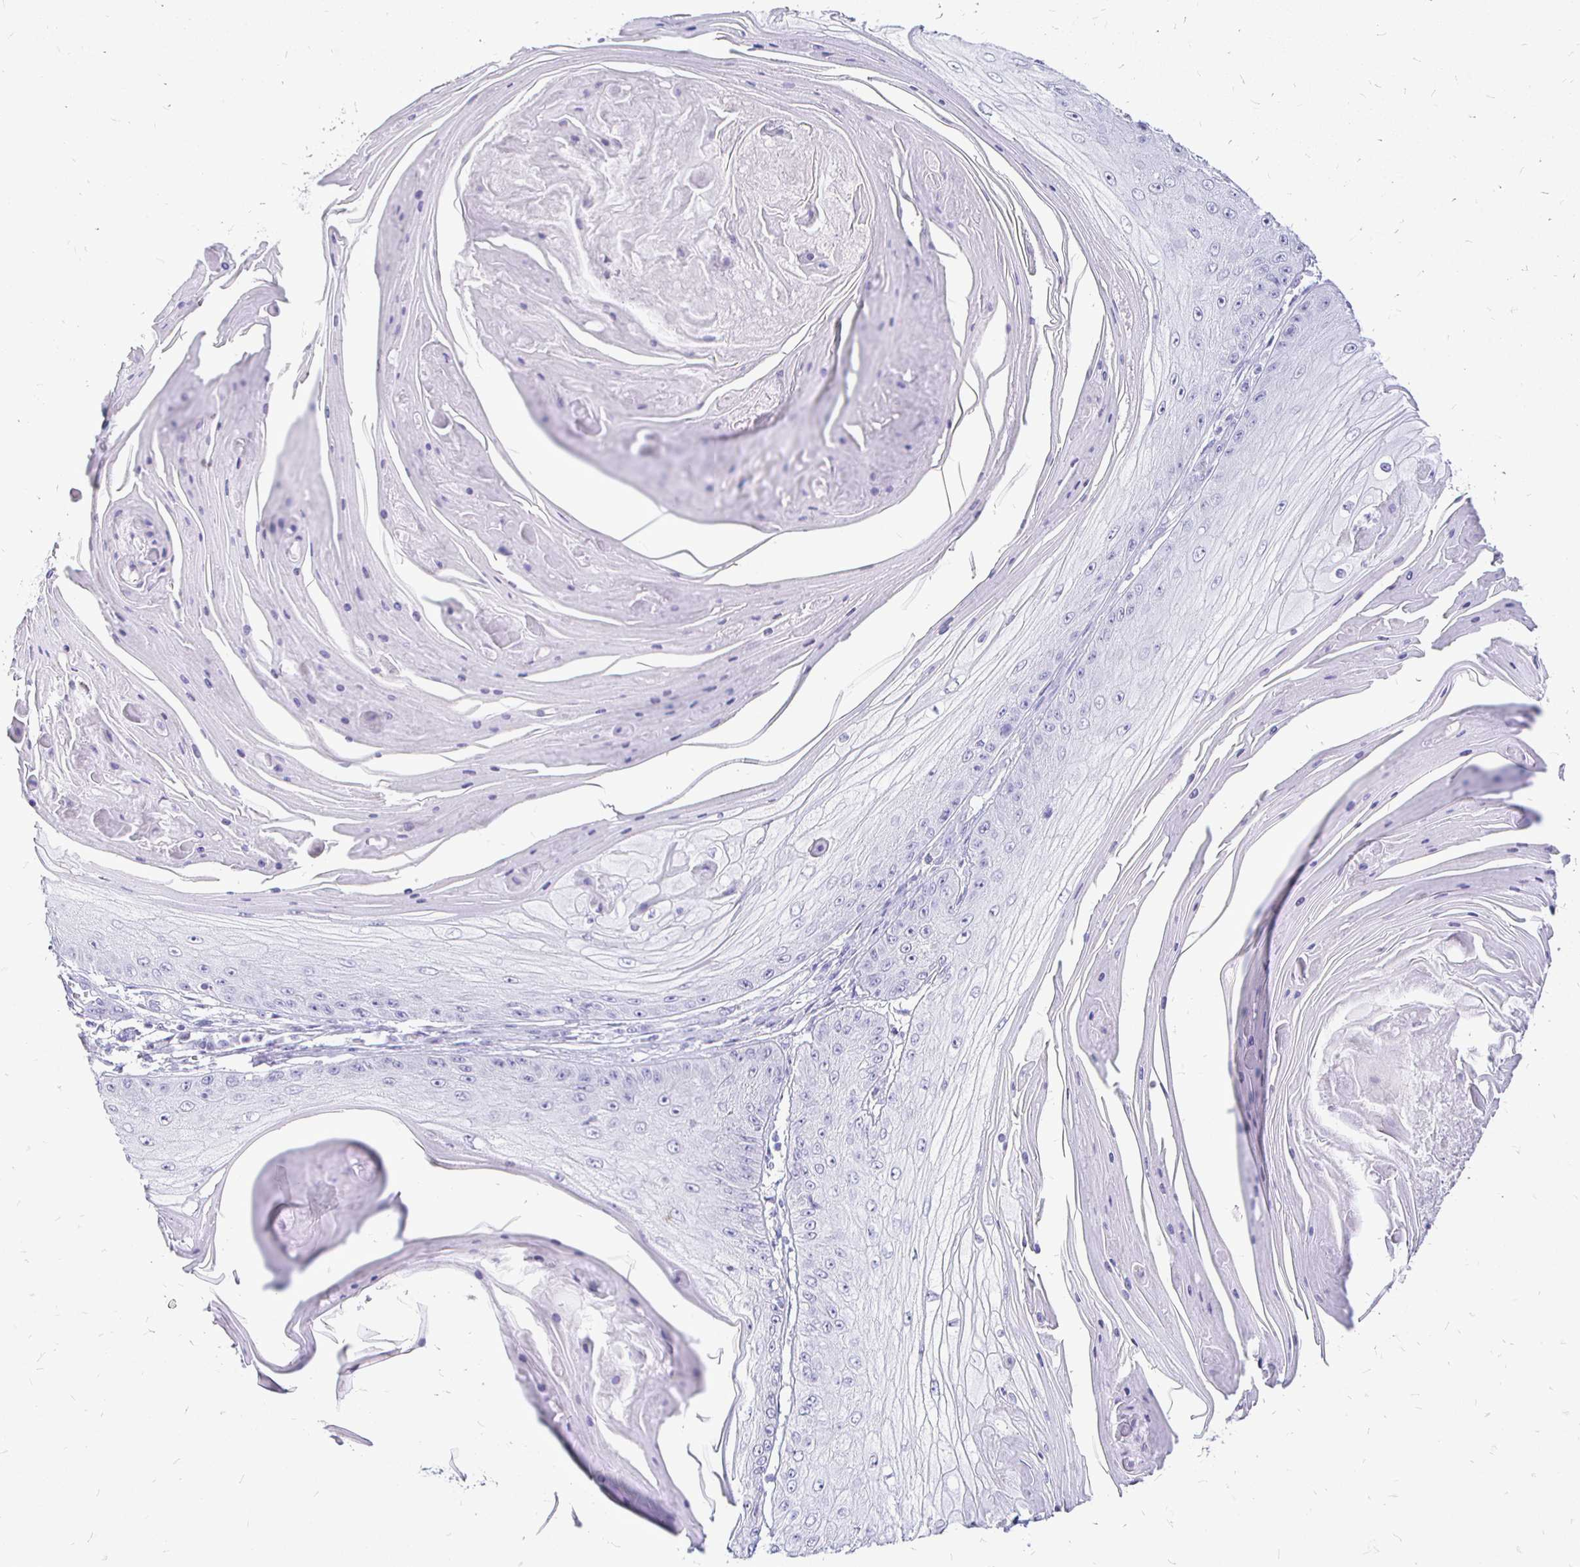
{"staining": {"intensity": "negative", "quantity": "none", "location": "none"}, "tissue": "skin cancer", "cell_type": "Tumor cells", "image_type": "cancer", "snomed": [{"axis": "morphology", "description": "Squamous cell carcinoma, NOS"}, {"axis": "topography", "description": "Skin"}], "caption": "There is no significant expression in tumor cells of squamous cell carcinoma (skin).", "gene": "IRGC", "patient": {"sex": "male", "age": 70}}